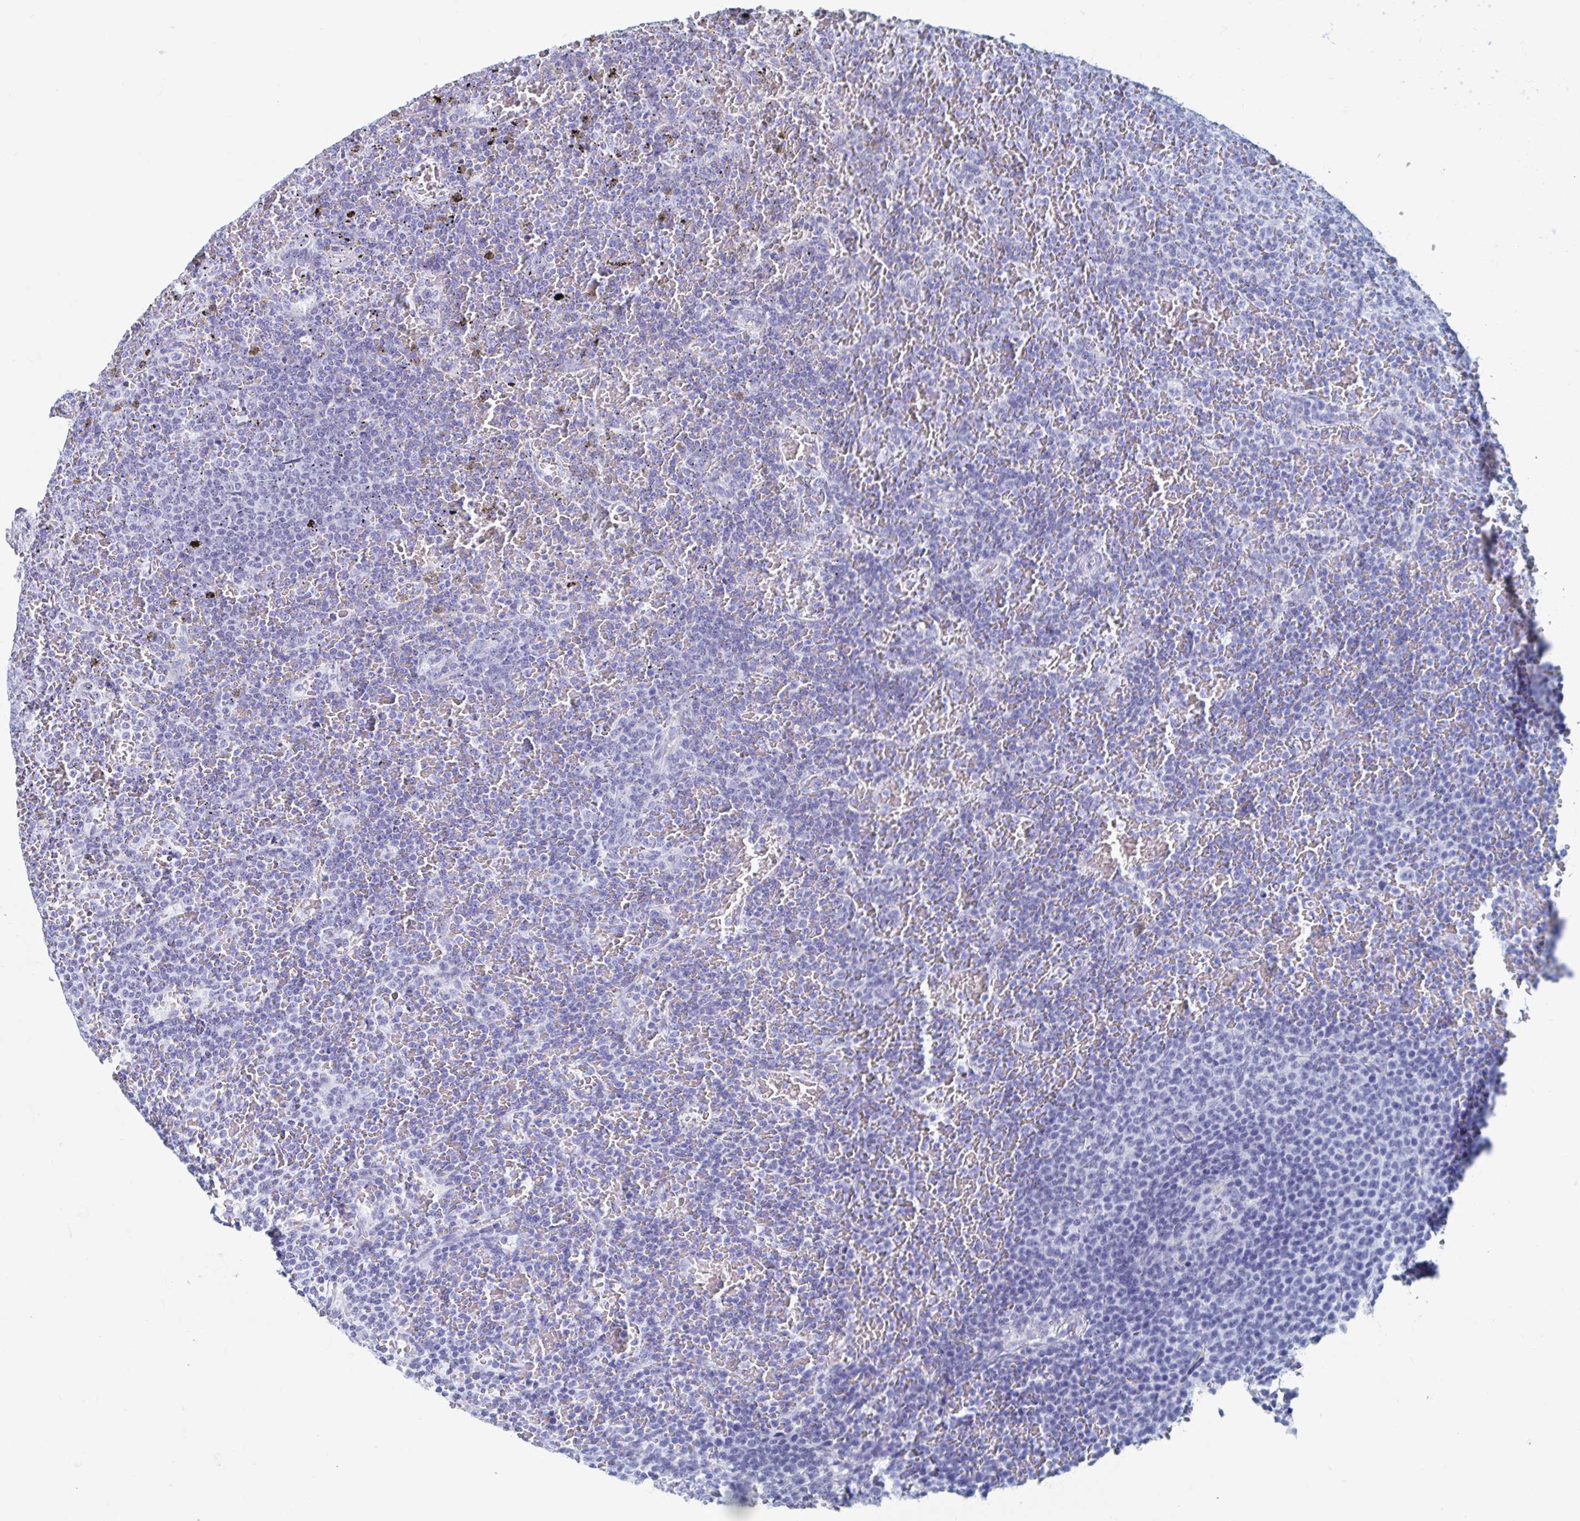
{"staining": {"intensity": "negative", "quantity": "none", "location": "none"}, "tissue": "lymphoma", "cell_type": "Tumor cells", "image_type": "cancer", "snomed": [{"axis": "morphology", "description": "Malignant lymphoma, non-Hodgkin's type, Low grade"}, {"axis": "topography", "description": "Spleen"}], "caption": "The image shows no staining of tumor cells in low-grade malignant lymphoma, non-Hodgkin's type.", "gene": "C10orf53", "patient": {"sex": "female", "age": 77}}